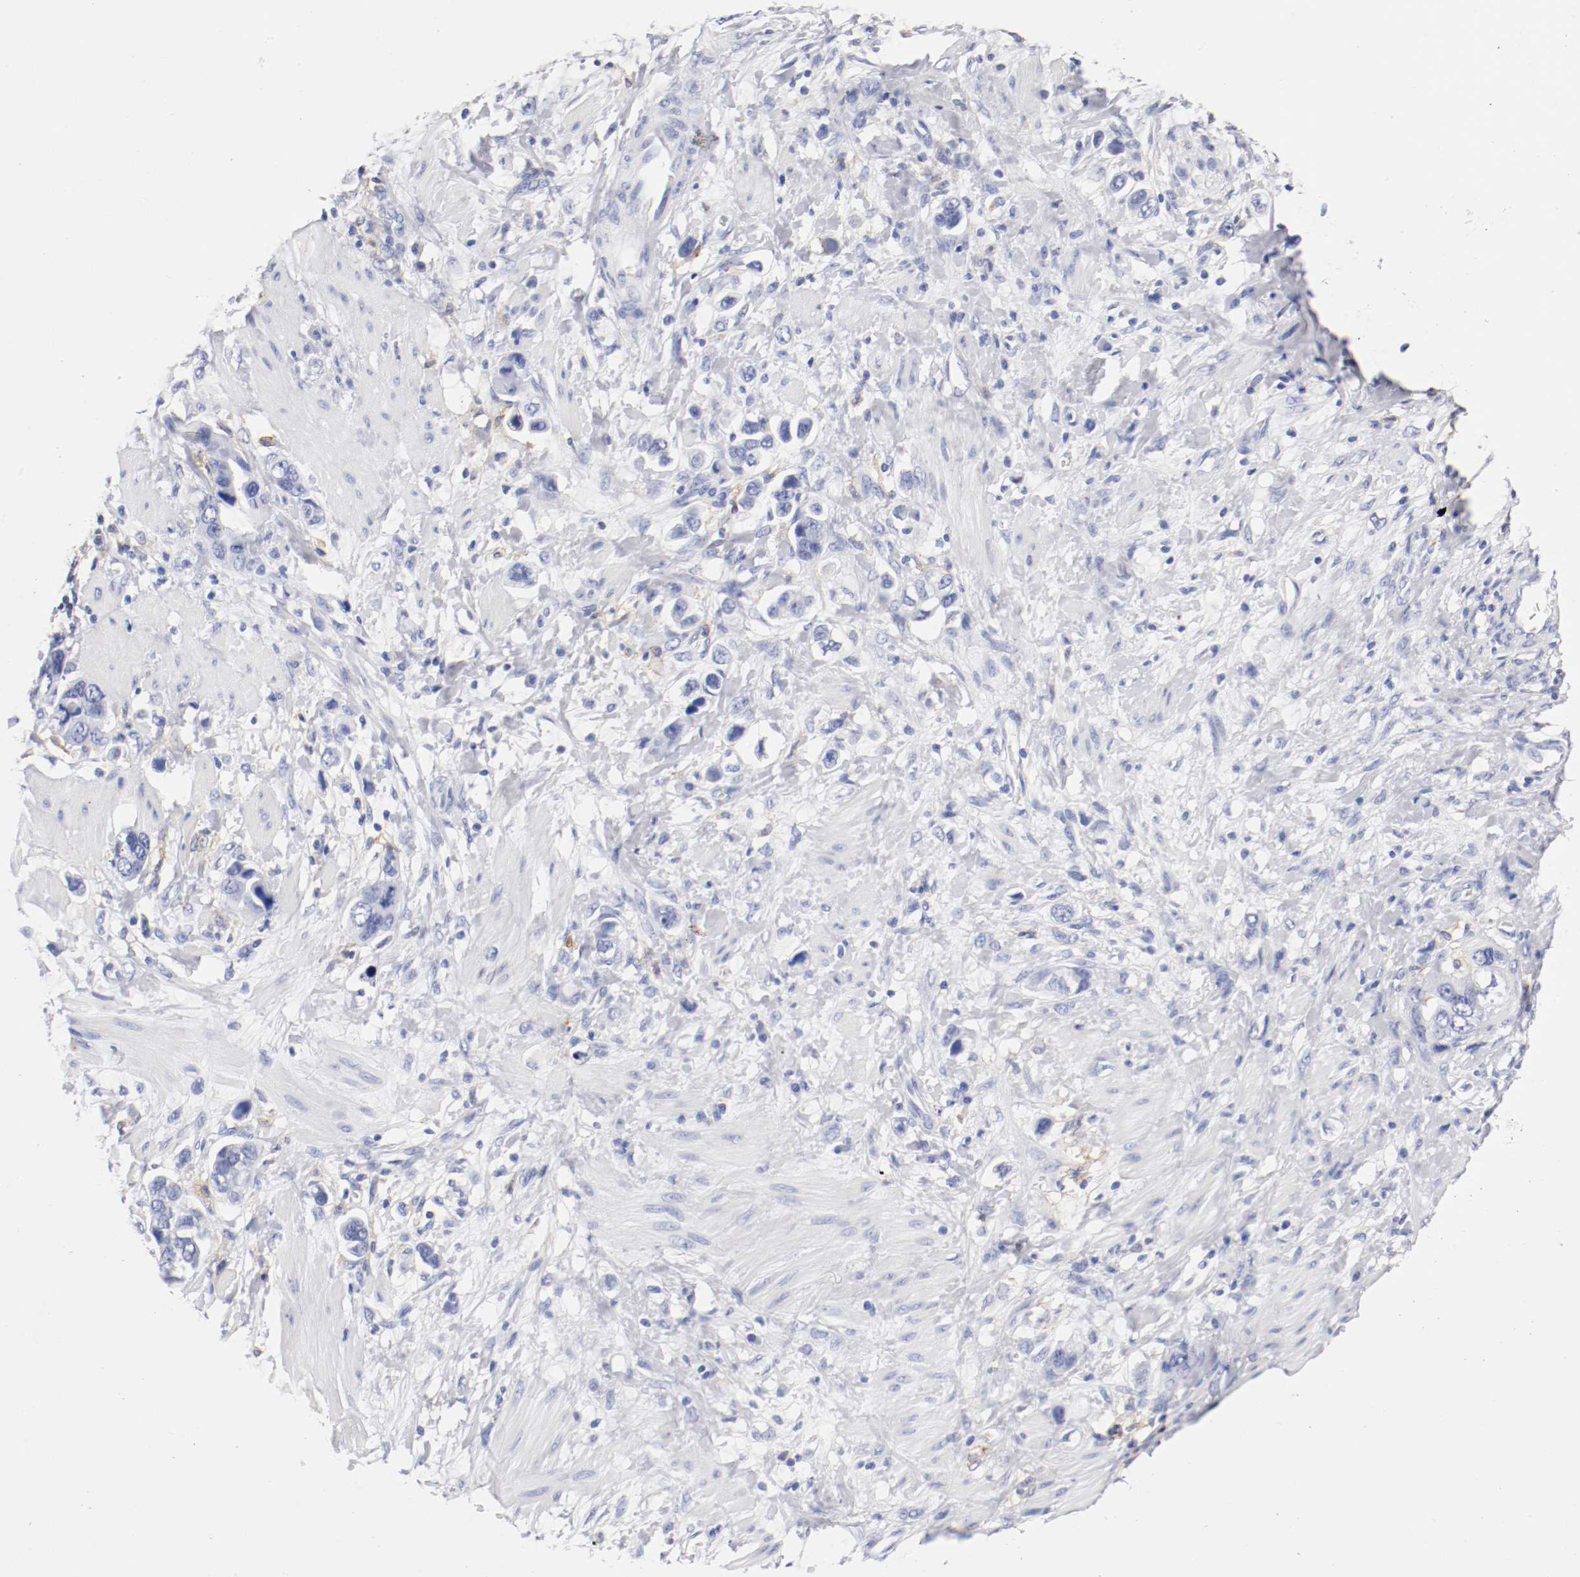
{"staining": {"intensity": "negative", "quantity": "none", "location": "none"}, "tissue": "stomach cancer", "cell_type": "Tumor cells", "image_type": "cancer", "snomed": [{"axis": "morphology", "description": "Adenocarcinoma, NOS"}, {"axis": "topography", "description": "Stomach, lower"}], "caption": "High power microscopy image of an immunohistochemistry (IHC) histopathology image of stomach cancer (adenocarcinoma), revealing no significant staining in tumor cells.", "gene": "ITGAX", "patient": {"sex": "female", "age": 93}}